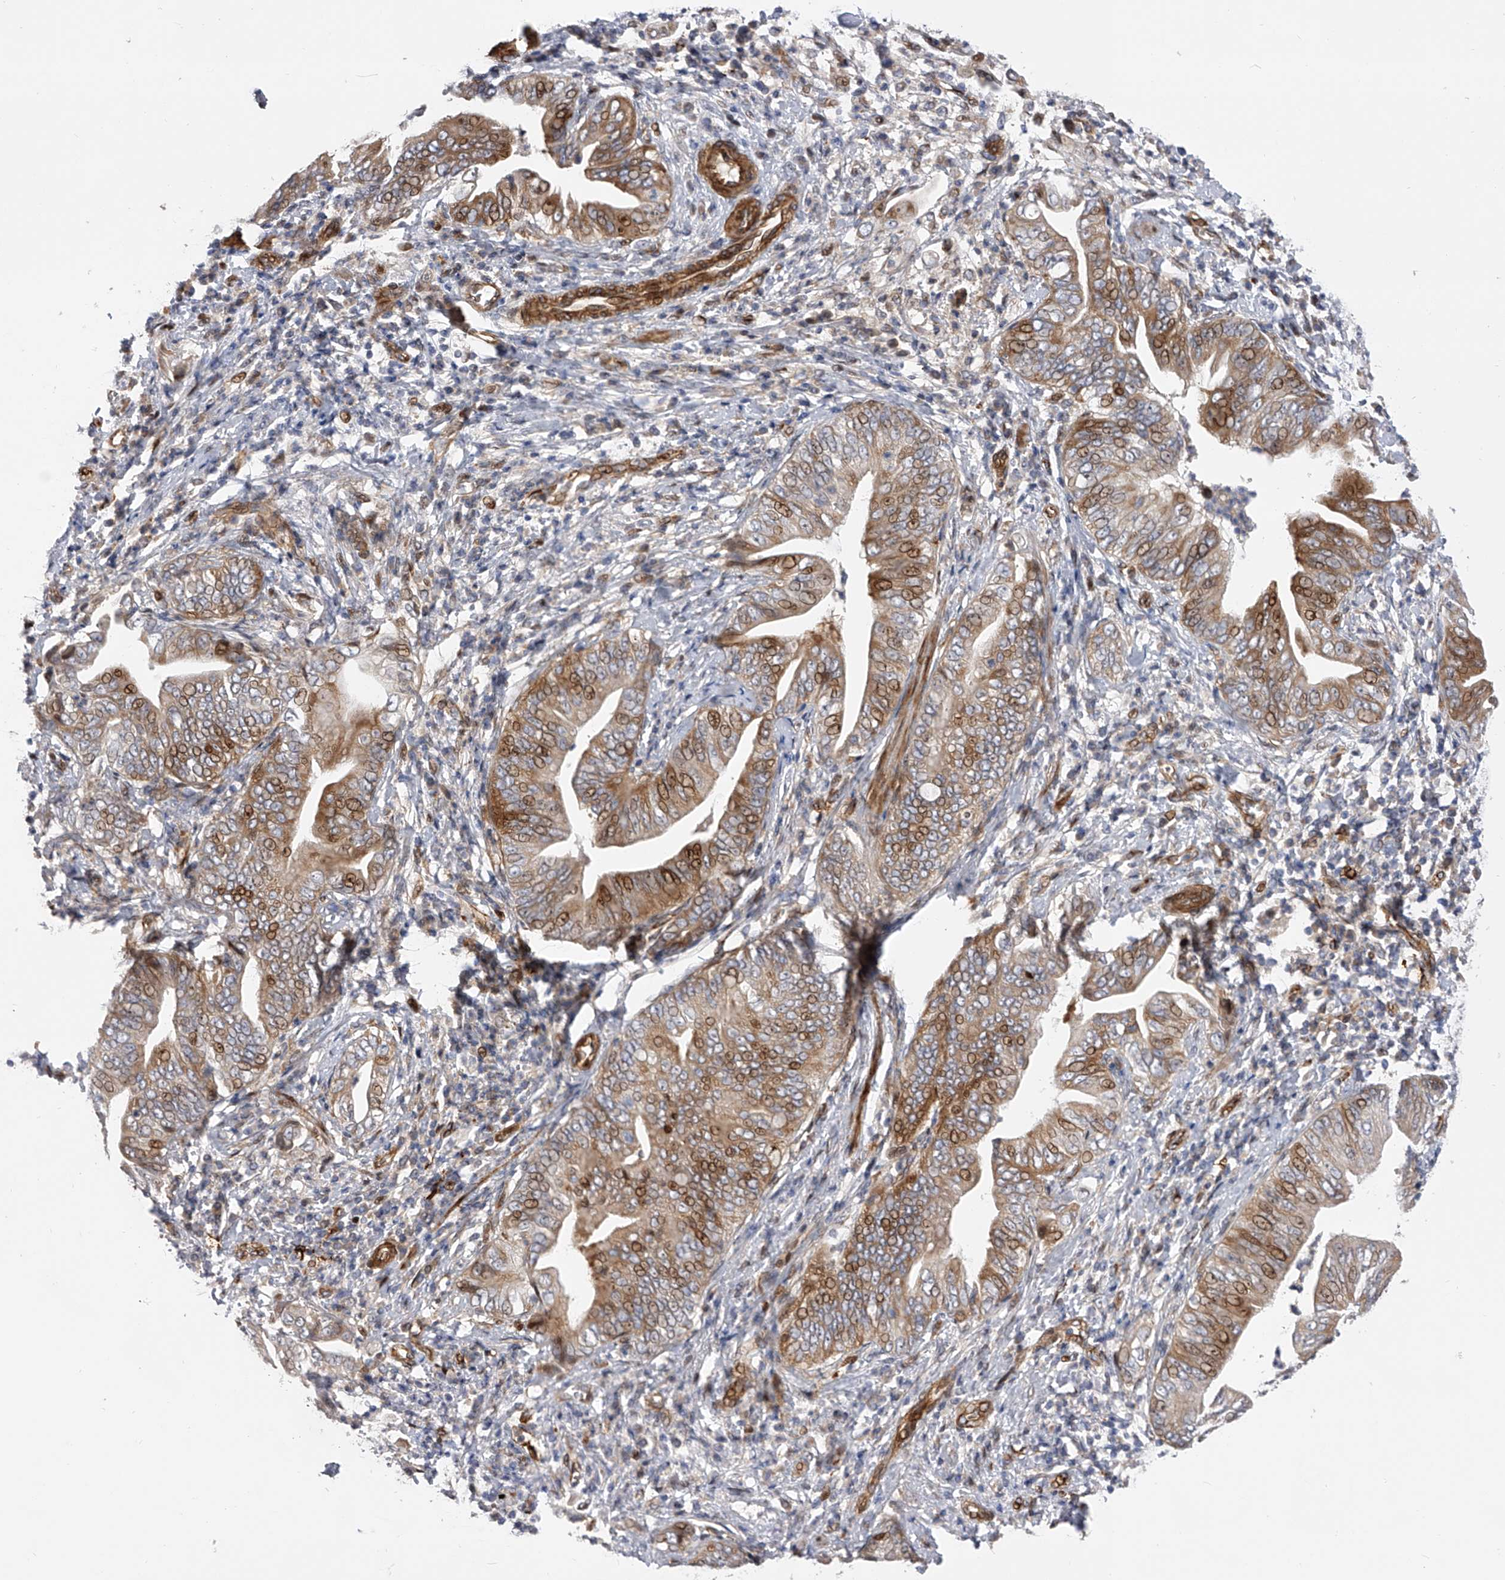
{"staining": {"intensity": "moderate", "quantity": ">75%", "location": "cytoplasmic/membranous,nuclear"}, "tissue": "pancreatic cancer", "cell_type": "Tumor cells", "image_type": "cancer", "snomed": [{"axis": "morphology", "description": "Adenocarcinoma, NOS"}, {"axis": "topography", "description": "Pancreas"}], "caption": "Immunohistochemical staining of human pancreatic cancer reveals moderate cytoplasmic/membranous and nuclear protein positivity in approximately >75% of tumor cells. (brown staining indicates protein expression, while blue staining denotes nuclei).", "gene": "PDSS2", "patient": {"sex": "male", "age": 75}}